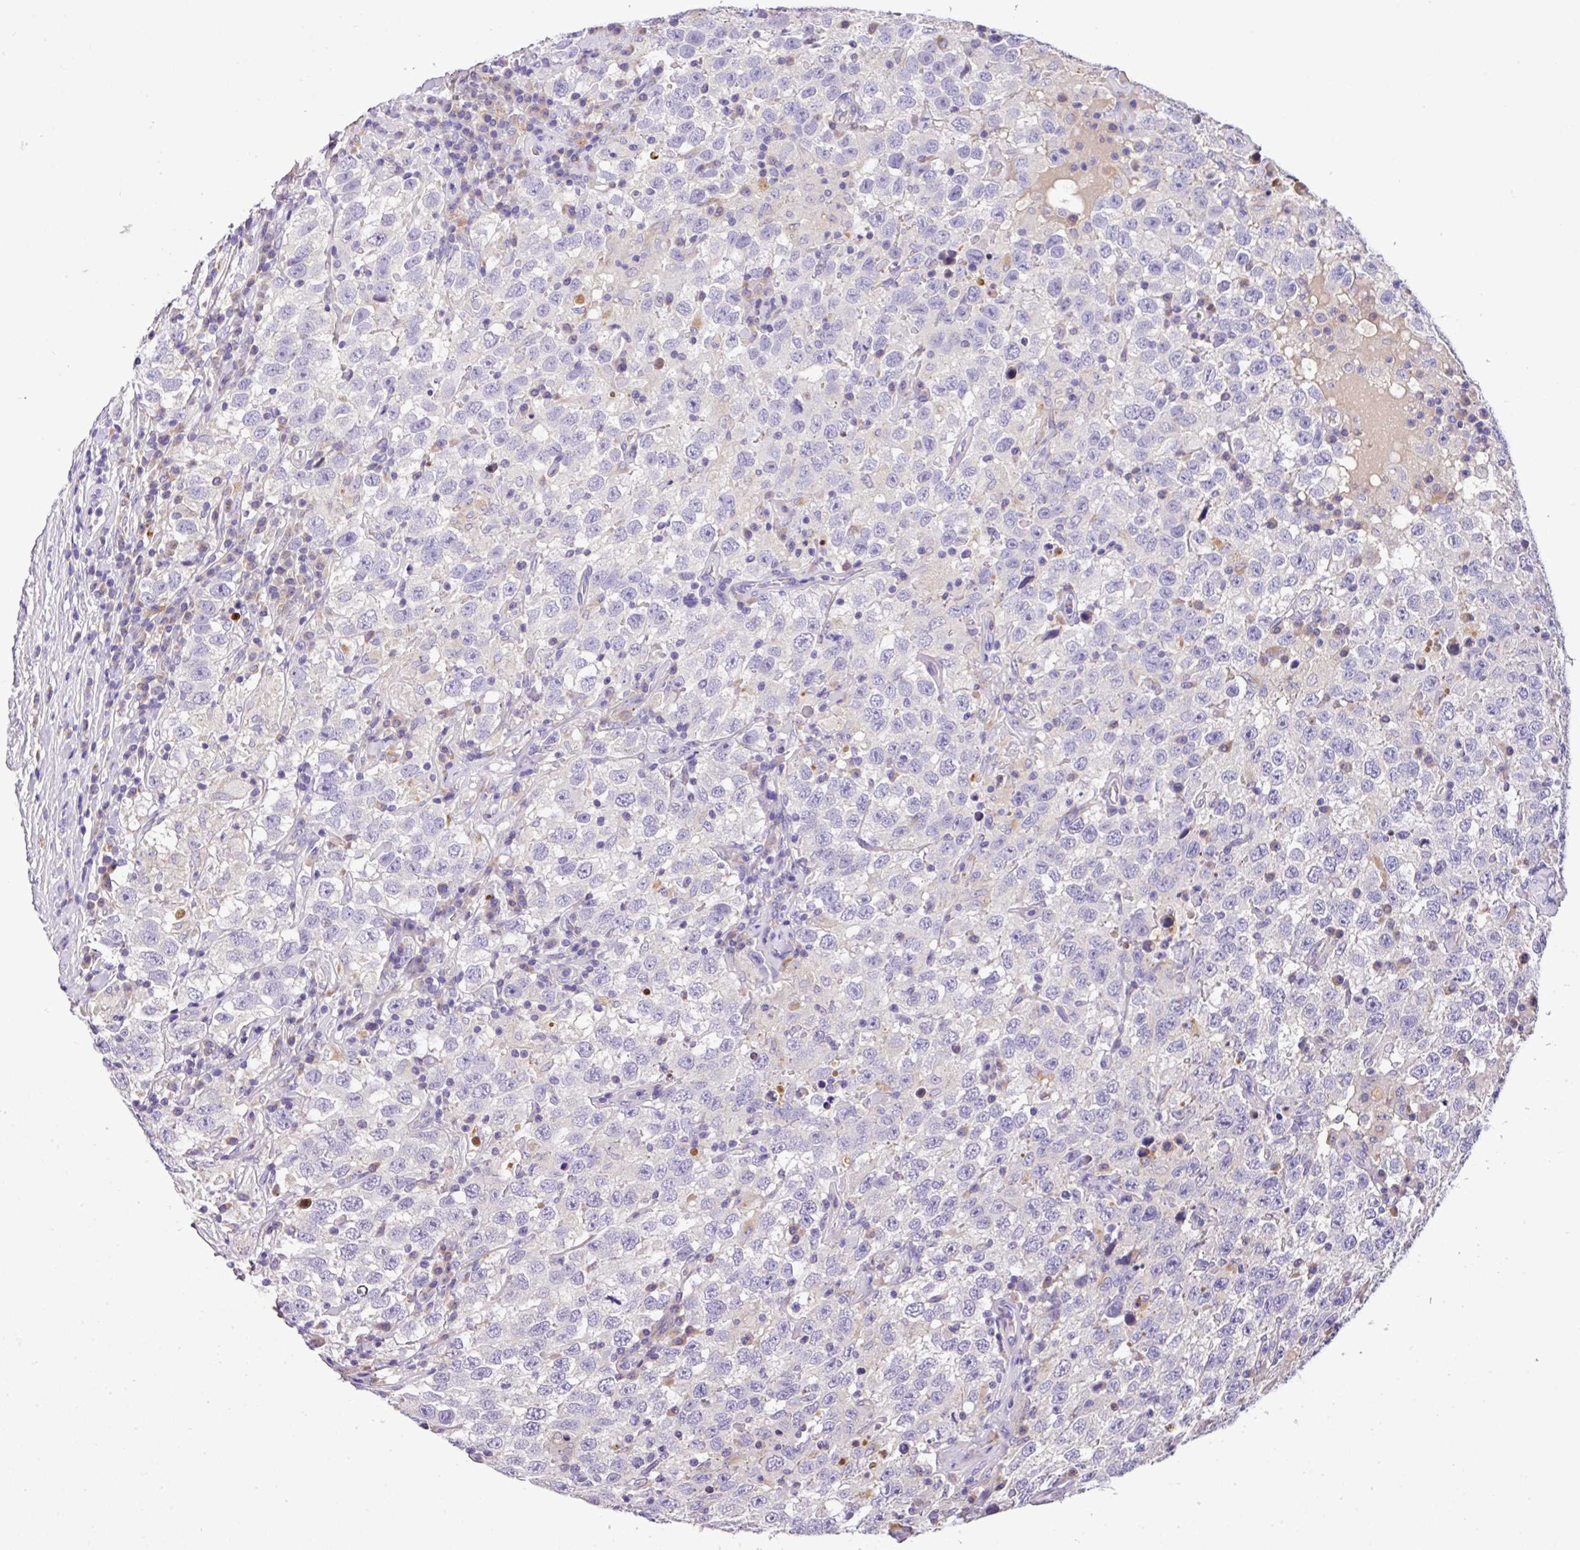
{"staining": {"intensity": "weak", "quantity": "<25%", "location": "cytoplasmic/membranous"}, "tissue": "testis cancer", "cell_type": "Tumor cells", "image_type": "cancer", "snomed": [{"axis": "morphology", "description": "Seminoma, NOS"}, {"axis": "topography", "description": "Testis"}], "caption": "Immunohistochemical staining of human seminoma (testis) reveals no significant positivity in tumor cells.", "gene": "ANXA2R", "patient": {"sex": "male", "age": 41}}